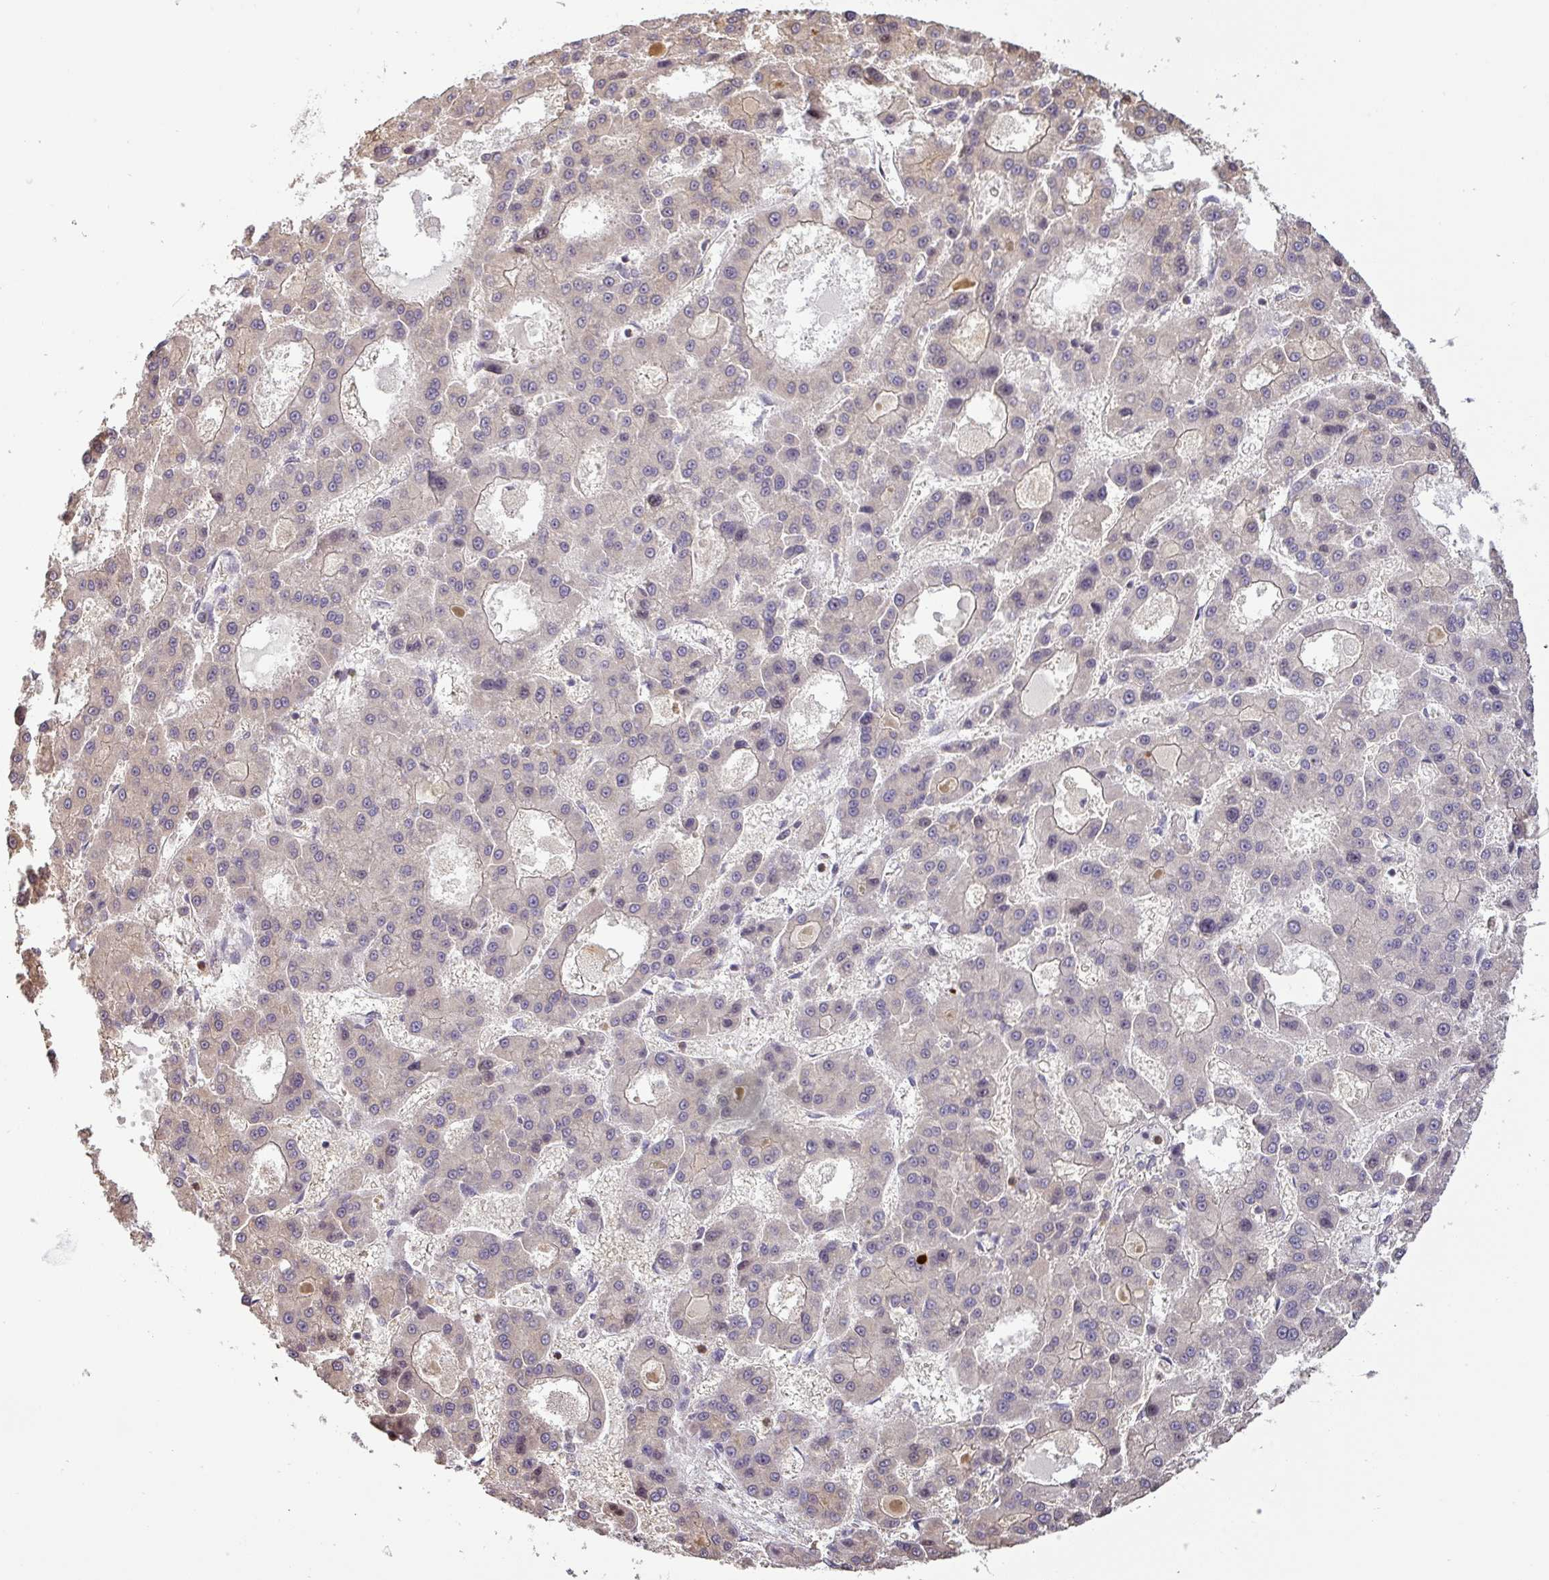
{"staining": {"intensity": "negative", "quantity": "none", "location": "none"}, "tissue": "liver cancer", "cell_type": "Tumor cells", "image_type": "cancer", "snomed": [{"axis": "morphology", "description": "Carcinoma, Hepatocellular, NOS"}, {"axis": "topography", "description": "Liver"}], "caption": "The immunohistochemistry (IHC) micrograph has no significant positivity in tumor cells of liver hepatocellular carcinoma tissue.", "gene": "NIN", "patient": {"sex": "male", "age": 70}}